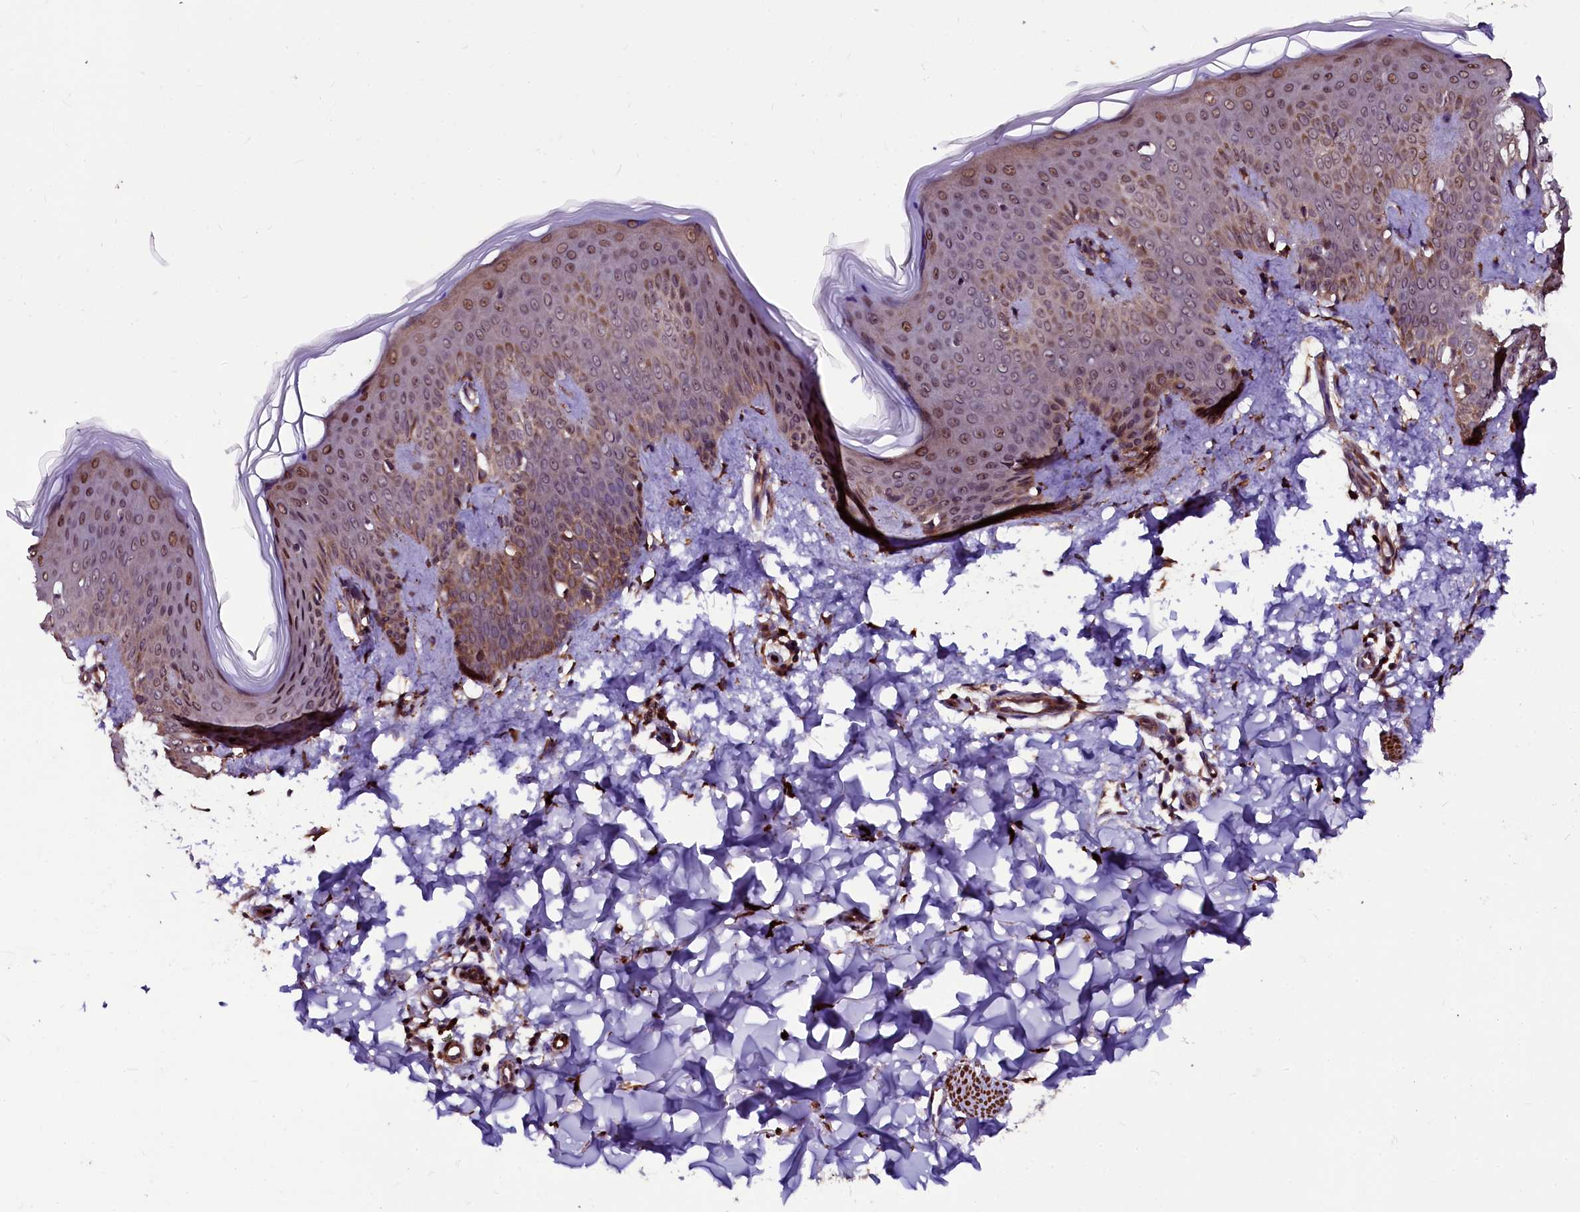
{"staining": {"intensity": "strong", "quantity": ">75%", "location": "cytoplasmic/membranous,nuclear"}, "tissue": "skin", "cell_type": "Fibroblasts", "image_type": "normal", "snomed": [{"axis": "morphology", "description": "Normal tissue, NOS"}, {"axis": "topography", "description": "Skin"}], "caption": "Strong cytoplasmic/membranous,nuclear expression for a protein is appreciated in about >75% of fibroblasts of normal skin using immunohistochemistry.", "gene": "N4BP1", "patient": {"sex": "male", "age": 36}}